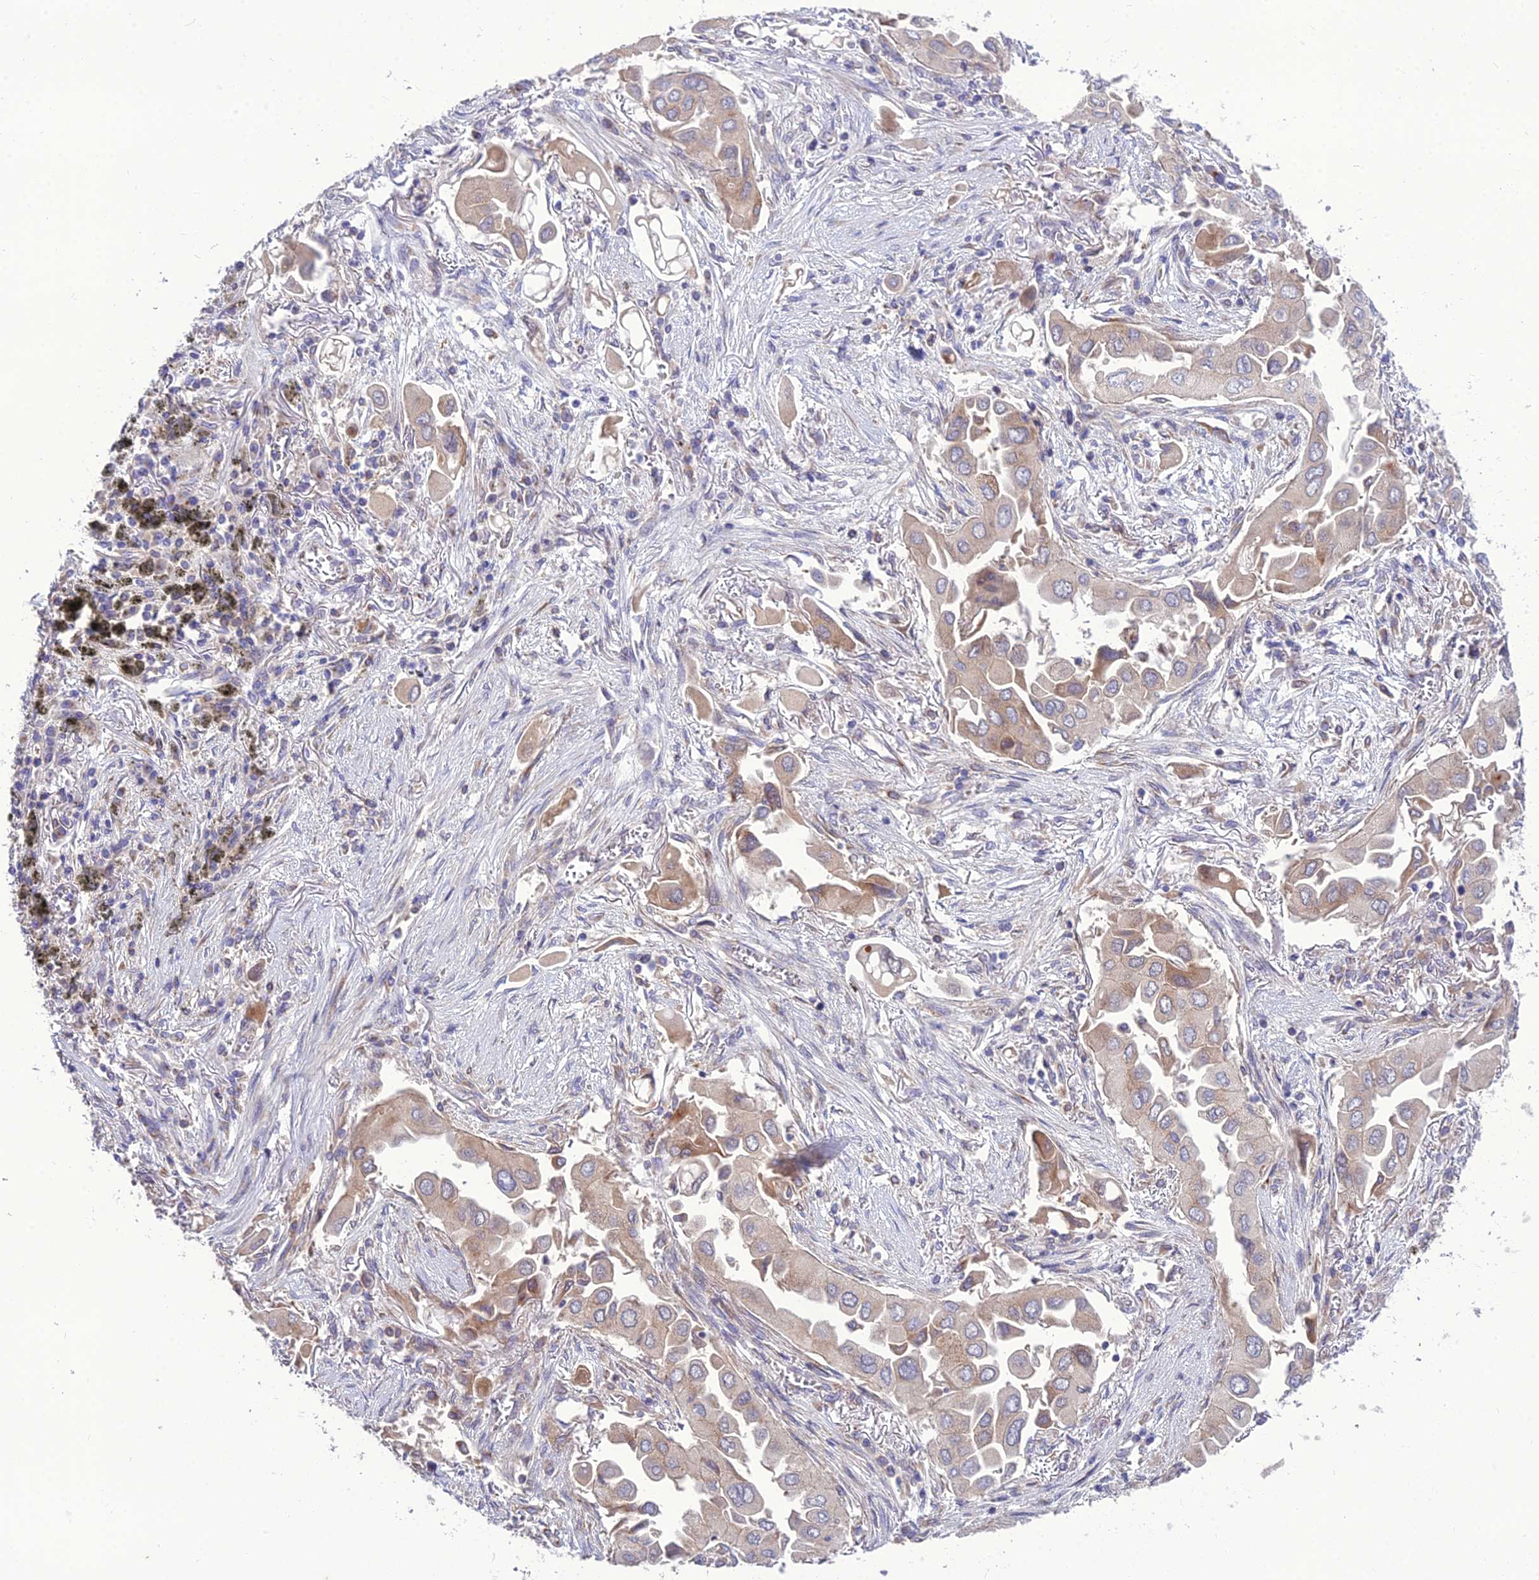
{"staining": {"intensity": "weak", "quantity": "25%-75%", "location": "cytoplasmic/membranous"}, "tissue": "lung cancer", "cell_type": "Tumor cells", "image_type": "cancer", "snomed": [{"axis": "morphology", "description": "Adenocarcinoma, NOS"}, {"axis": "topography", "description": "Lung"}], "caption": "The photomicrograph demonstrates immunohistochemical staining of adenocarcinoma (lung). There is weak cytoplasmic/membranous positivity is identified in about 25%-75% of tumor cells.", "gene": "SPRYD7", "patient": {"sex": "female", "age": 76}}